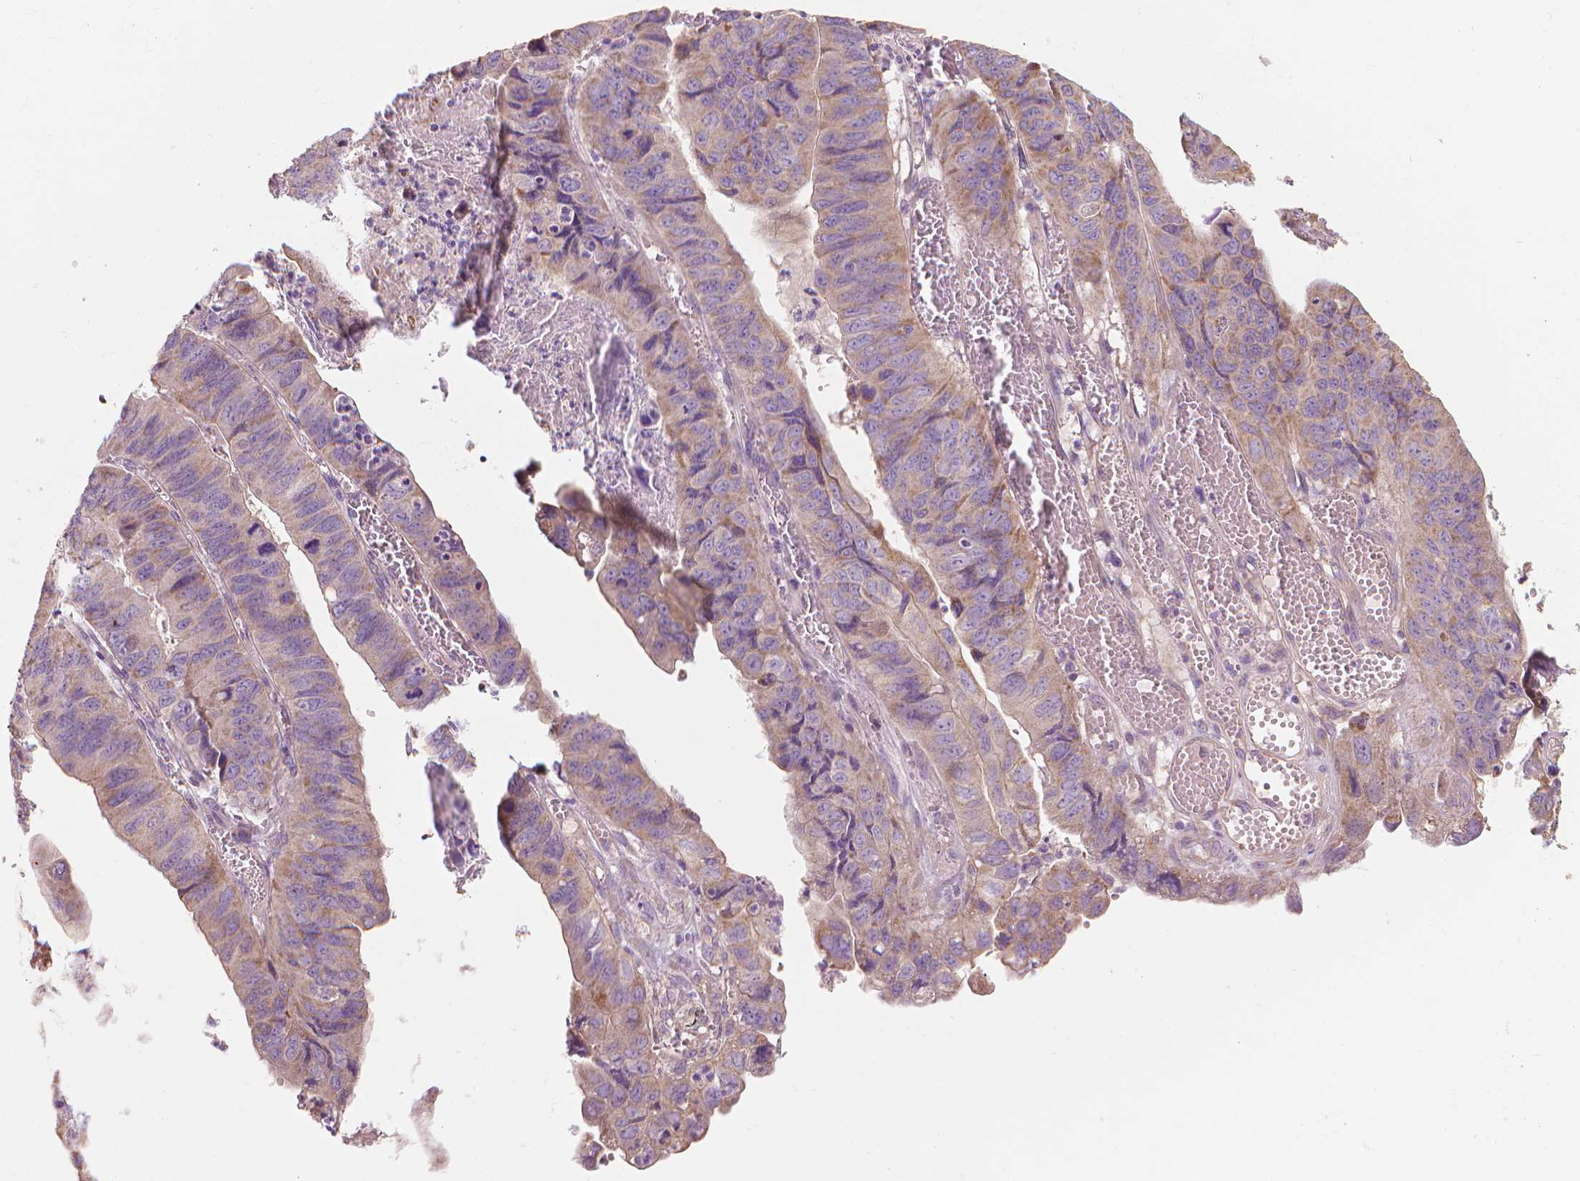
{"staining": {"intensity": "weak", "quantity": "25%-75%", "location": "cytoplasmic/membranous"}, "tissue": "stomach cancer", "cell_type": "Tumor cells", "image_type": "cancer", "snomed": [{"axis": "morphology", "description": "Adenocarcinoma, NOS"}, {"axis": "topography", "description": "Stomach, lower"}], "caption": "Protein expression analysis of human stomach cancer reveals weak cytoplasmic/membranous positivity in about 25%-75% of tumor cells.", "gene": "RIIAD1", "patient": {"sex": "male", "age": 77}}